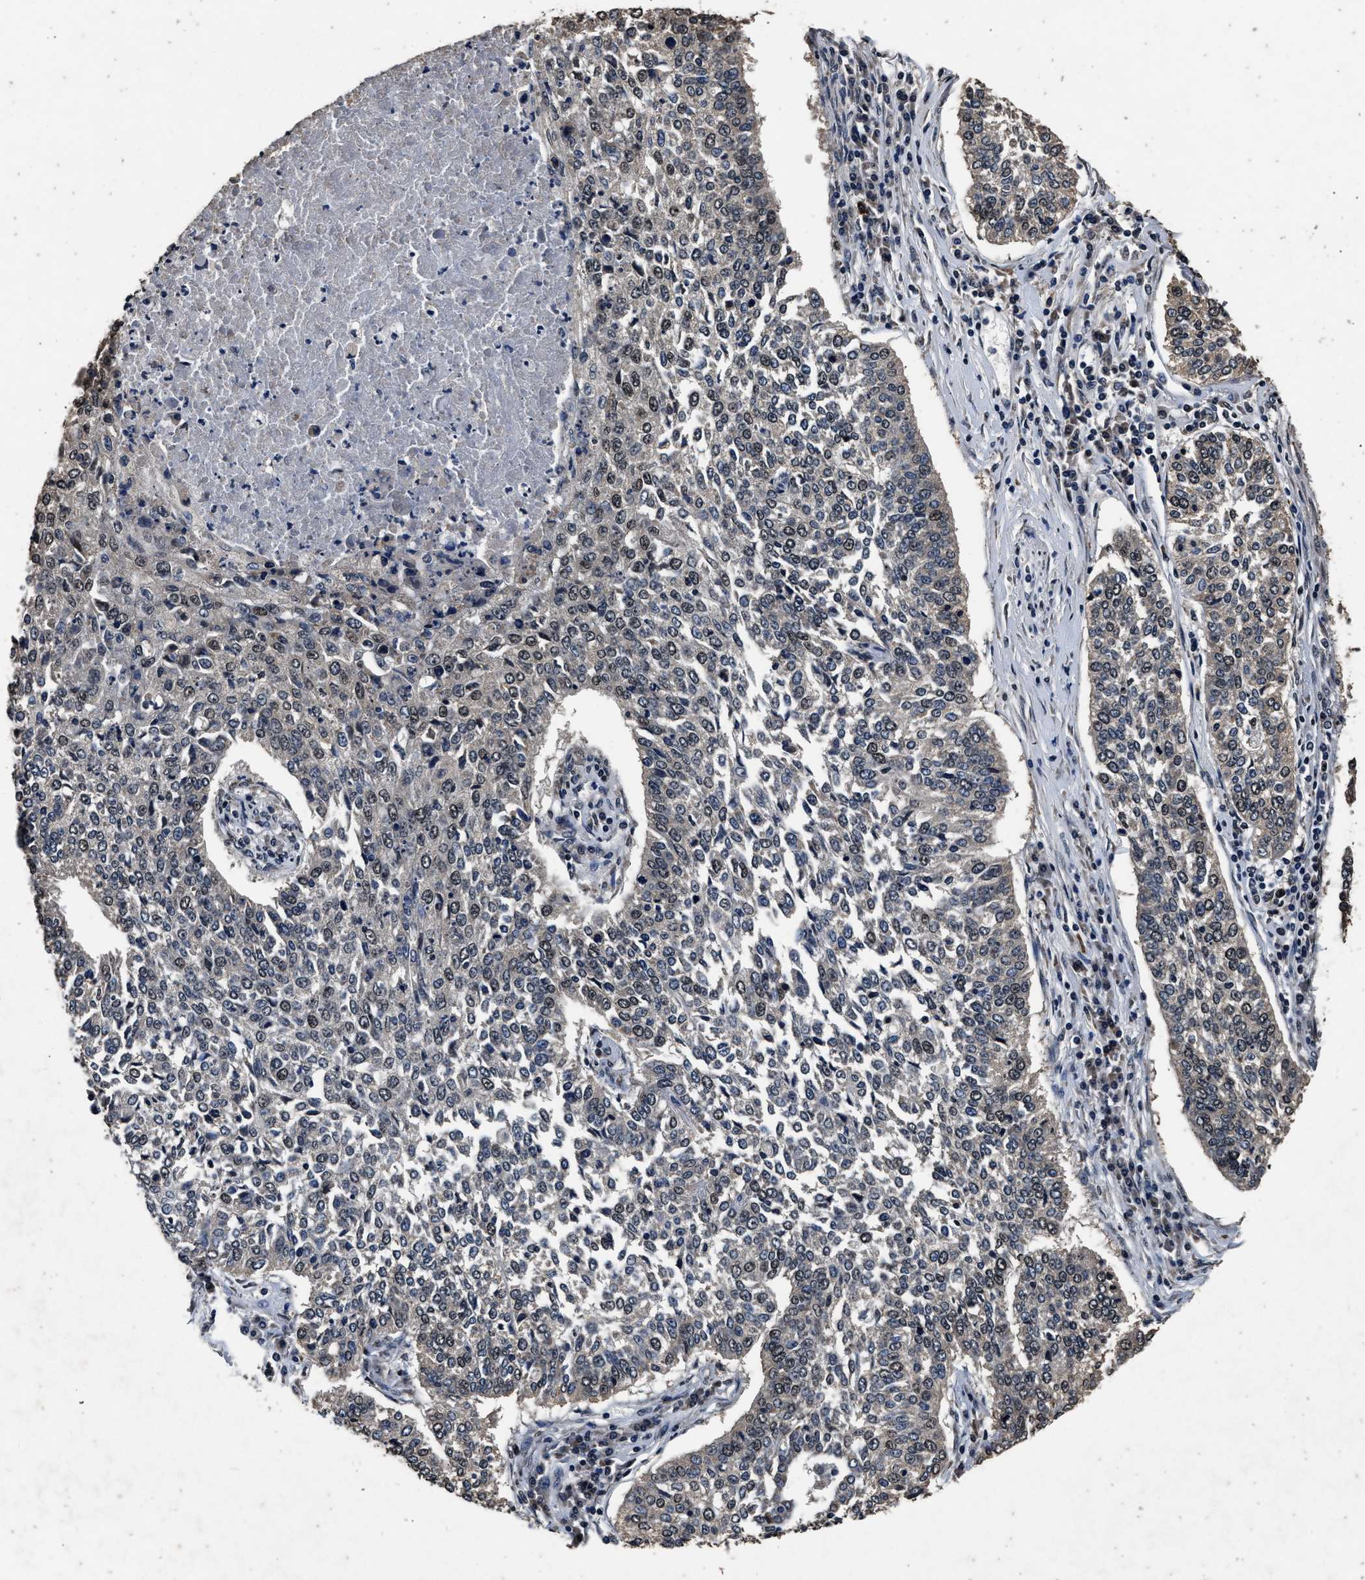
{"staining": {"intensity": "weak", "quantity": "<25%", "location": "nuclear"}, "tissue": "lung cancer", "cell_type": "Tumor cells", "image_type": "cancer", "snomed": [{"axis": "morphology", "description": "Normal tissue, NOS"}, {"axis": "morphology", "description": "Squamous cell carcinoma, NOS"}, {"axis": "topography", "description": "Cartilage tissue"}, {"axis": "topography", "description": "Bronchus"}, {"axis": "topography", "description": "Lung"}], "caption": "Tumor cells are negative for protein expression in human lung cancer.", "gene": "CSTF1", "patient": {"sex": "female", "age": 49}}